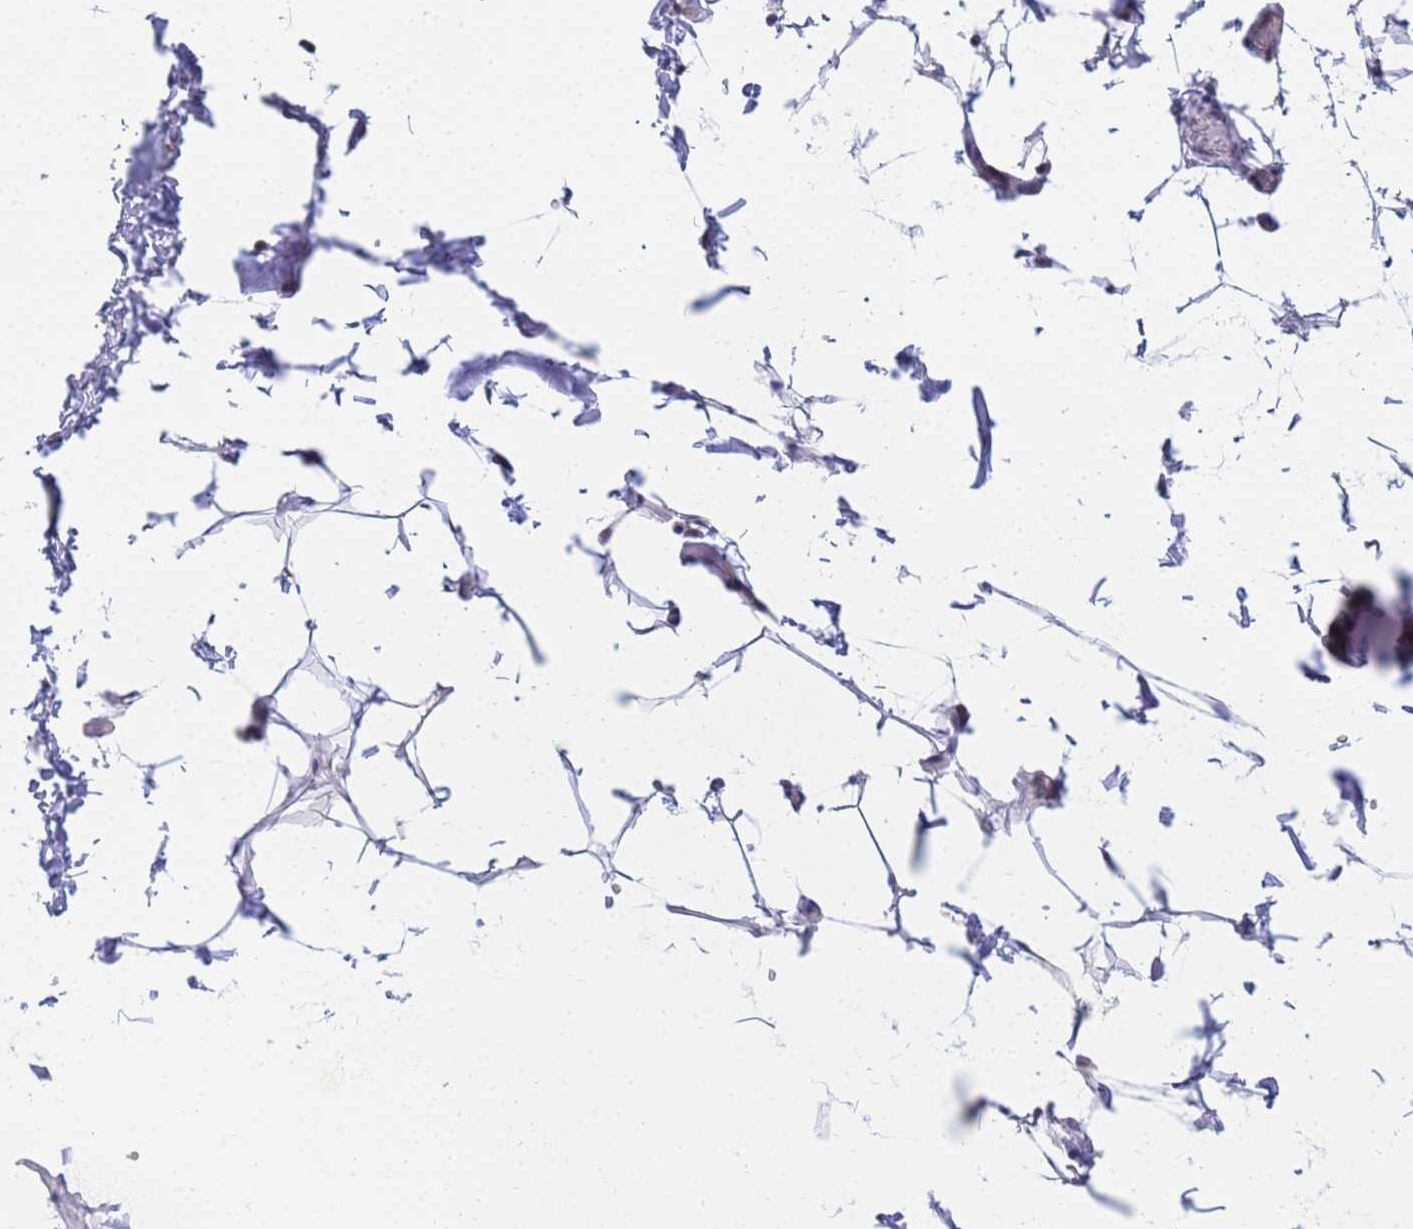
{"staining": {"intensity": "negative", "quantity": "none", "location": "none"}, "tissue": "adipose tissue", "cell_type": "Adipocytes", "image_type": "normal", "snomed": [{"axis": "morphology", "description": "Normal tissue, NOS"}, {"axis": "topography", "description": "Soft tissue"}, {"axis": "topography", "description": "Adipose tissue"}, {"axis": "topography", "description": "Vascular tissue"}, {"axis": "topography", "description": "Peripheral nerve tissue"}], "caption": "Immunohistochemistry (IHC) histopathology image of unremarkable adipose tissue stained for a protein (brown), which shows no positivity in adipocytes. Nuclei are stained in blue.", "gene": "CKMT1A", "patient": {"sex": "male", "age": 46}}